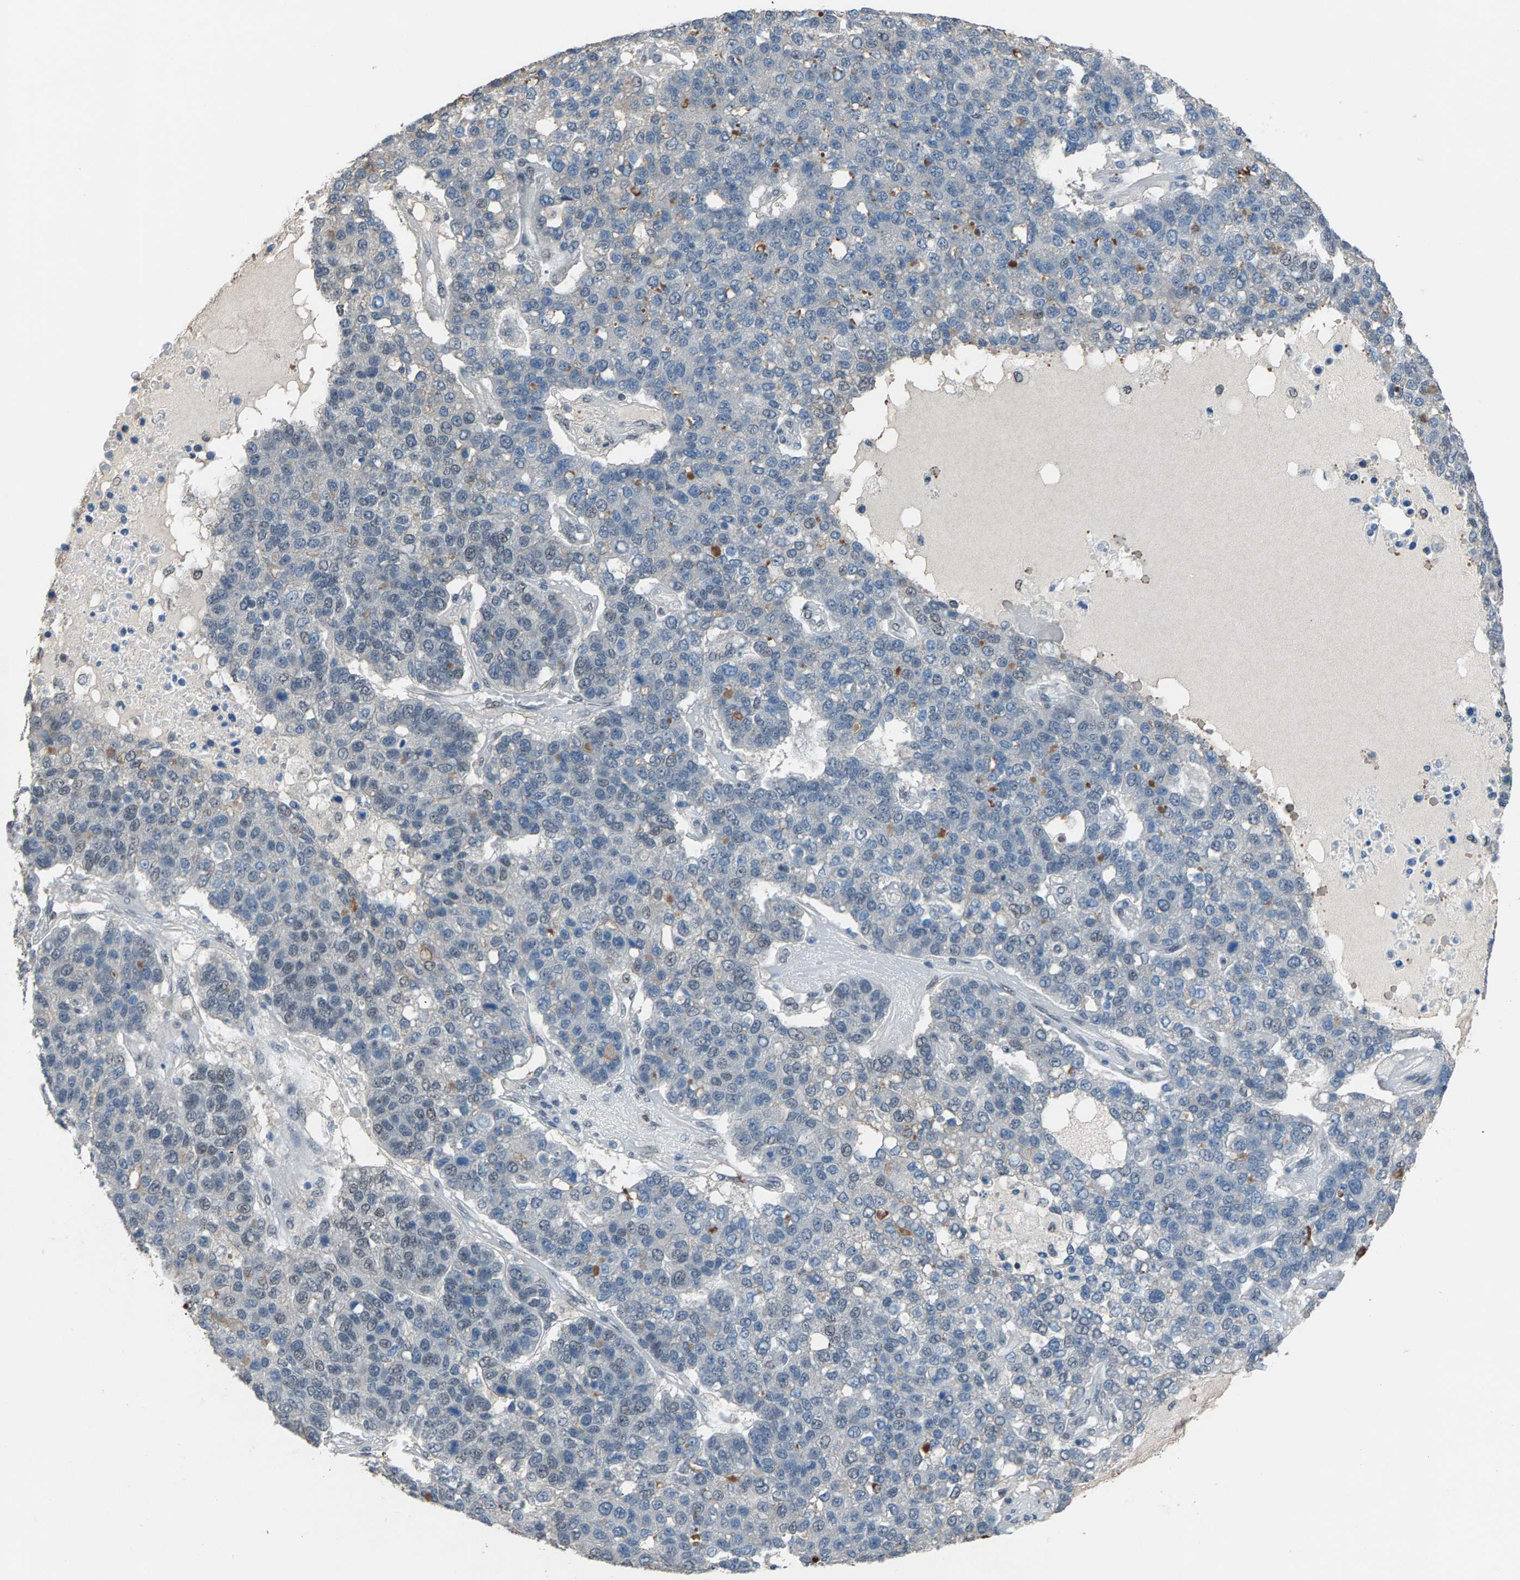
{"staining": {"intensity": "negative", "quantity": "none", "location": "none"}, "tissue": "pancreatic cancer", "cell_type": "Tumor cells", "image_type": "cancer", "snomed": [{"axis": "morphology", "description": "Adenocarcinoma, NOS"}, {"axis": "topography", "description": "Pancreas"}], "caption": "DAB immunohistochemical staining of human pancreatic cancer displays no significant positivity in tumor cells. (Stains: DAB IHC with hematoxylin counter stain, Microscopy: brightfield microscopy at high magnification).", "gene": "ZNF276", "patient": {"sex": "female", "age": 61}}